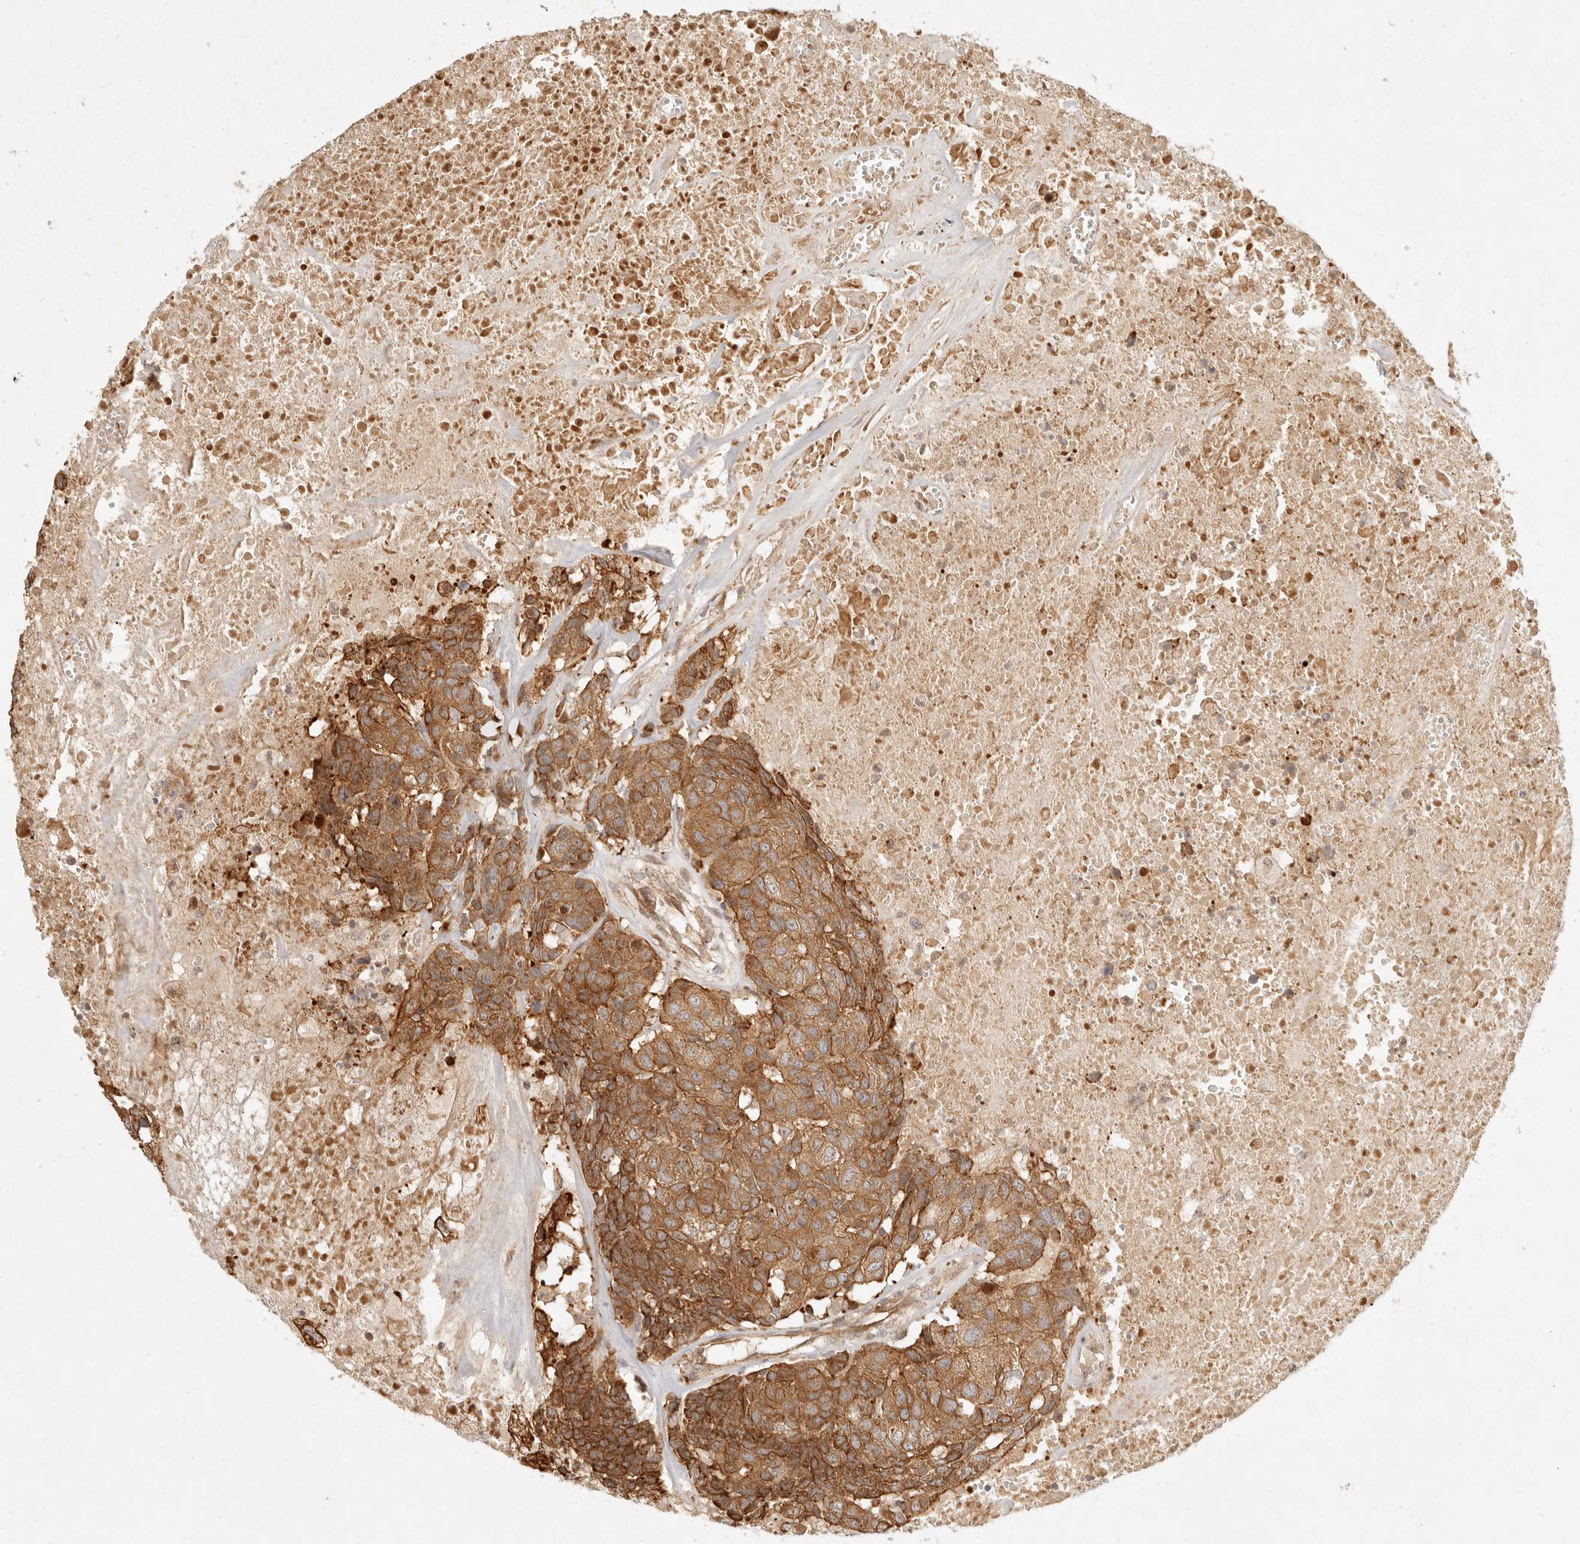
{"staining": {"intensity": "moderate", "quantity": ">75%", "location": "cytoplasmic/membranous"}, "tissue": "head and neck cancer", "cell_type": "Tumor cells", "image_type": "cancer", "snomed": [{"axis": "morphology", "description": "Squamous cell carcinoma, NOS"}, {"axis": "topography", "description": "Head-Neck"}], "caption": "IHC (DAB) staining of head and neck cancer (squamous cell carcinoma) displays moderate cytoplasmic/membranous protein expression in approximately >75% of tumor cells.", "gene": "KLHL38", "patient": {"sex": "male", "age": 66}}